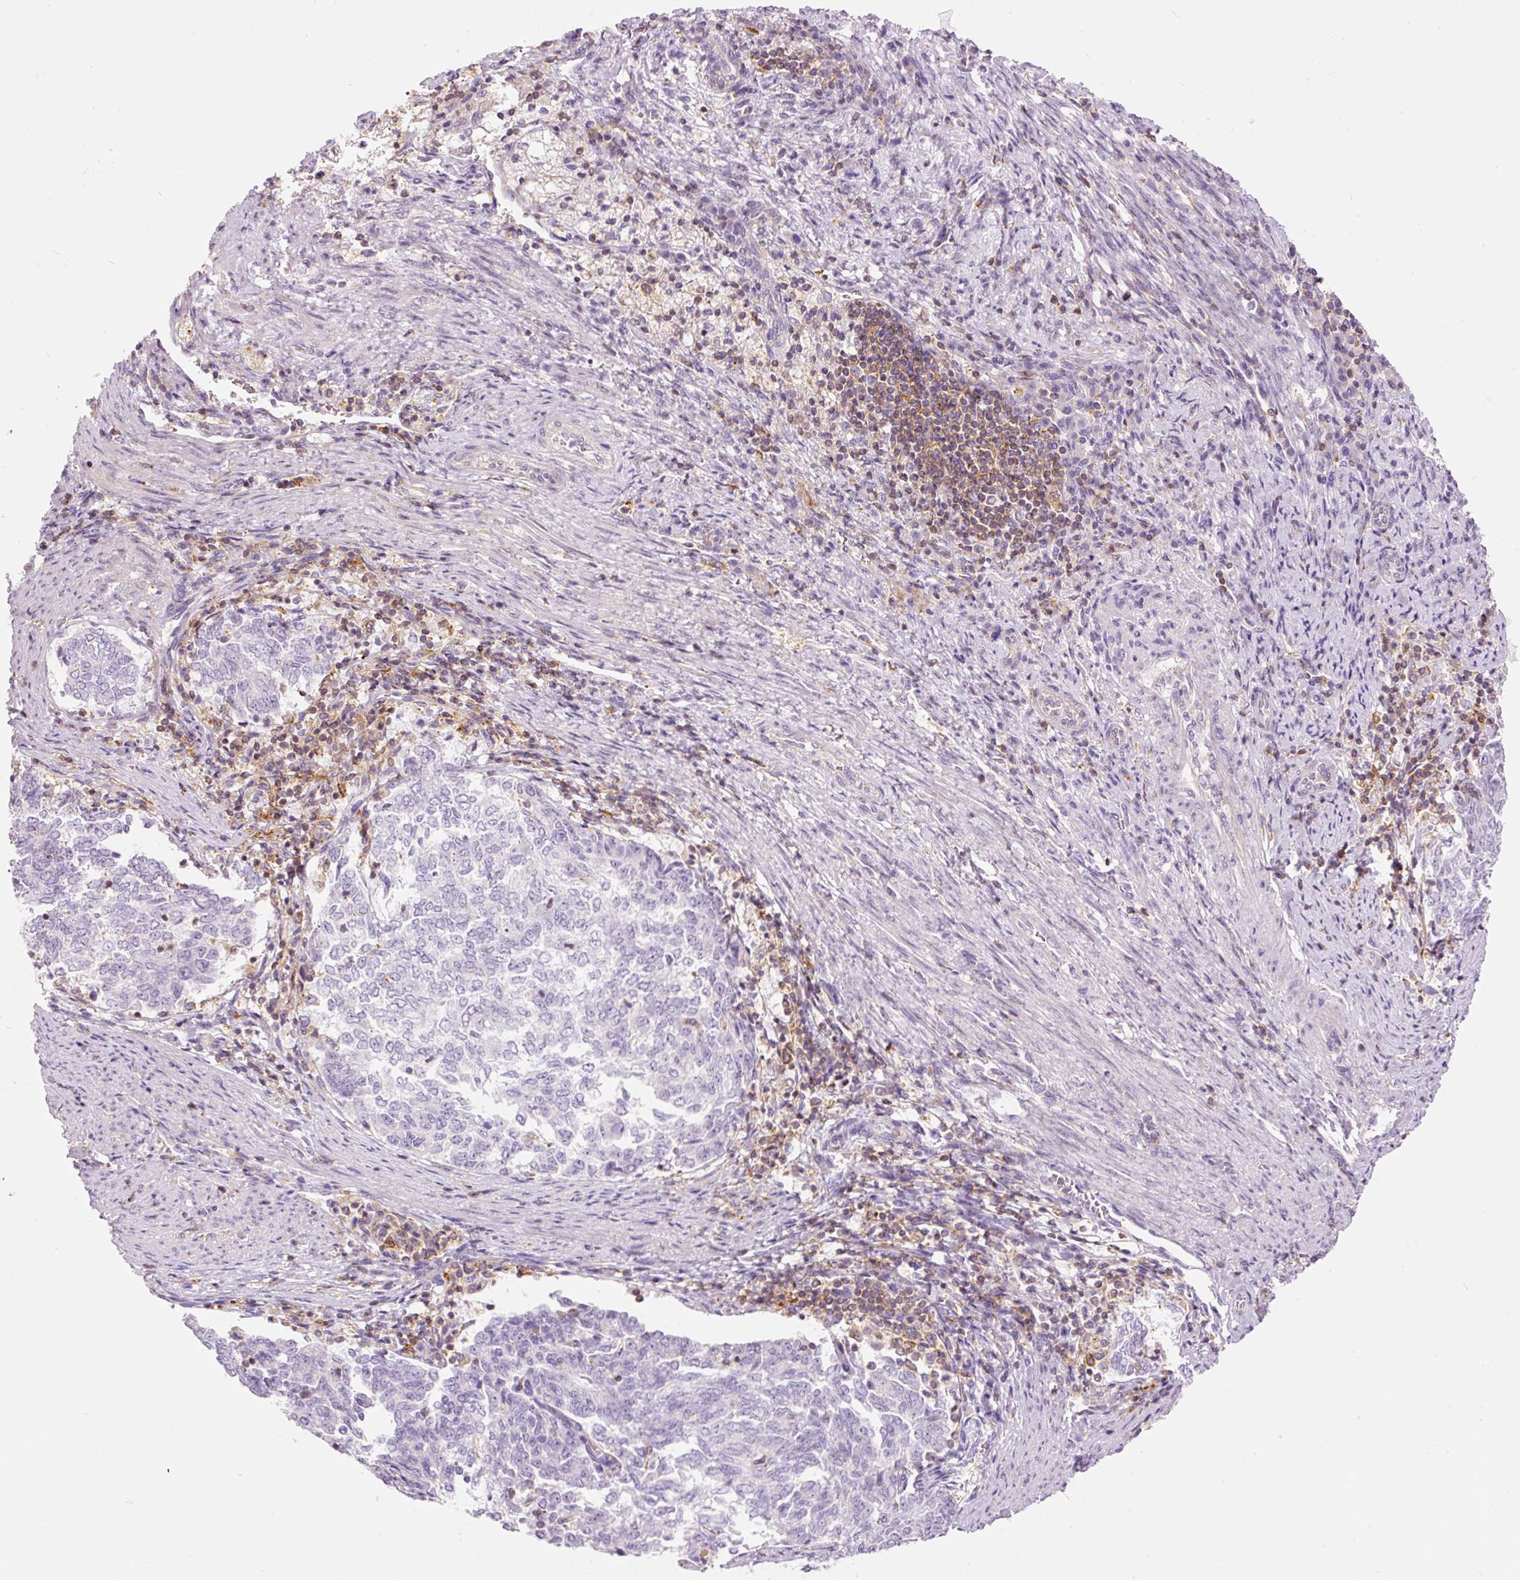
{"staining": {"intensity": "negative", "quantity": "none", "location": "none"}, "tissue": "endometrial cancer", "cell_type": "Tumor cells", "image_type": "cancer", "snomed": [{"axis": "morphology", "description": "Adenocarcinoma, NOS"}, {"axis": "topography", "description": "Endometrium"}], "caption": "Image shows no significant protein positivity in tumor cells of endometrial cancer (adenocarcinoma).", "gene": "DOK6", "patient": {"sex": "female", "age": 80}}